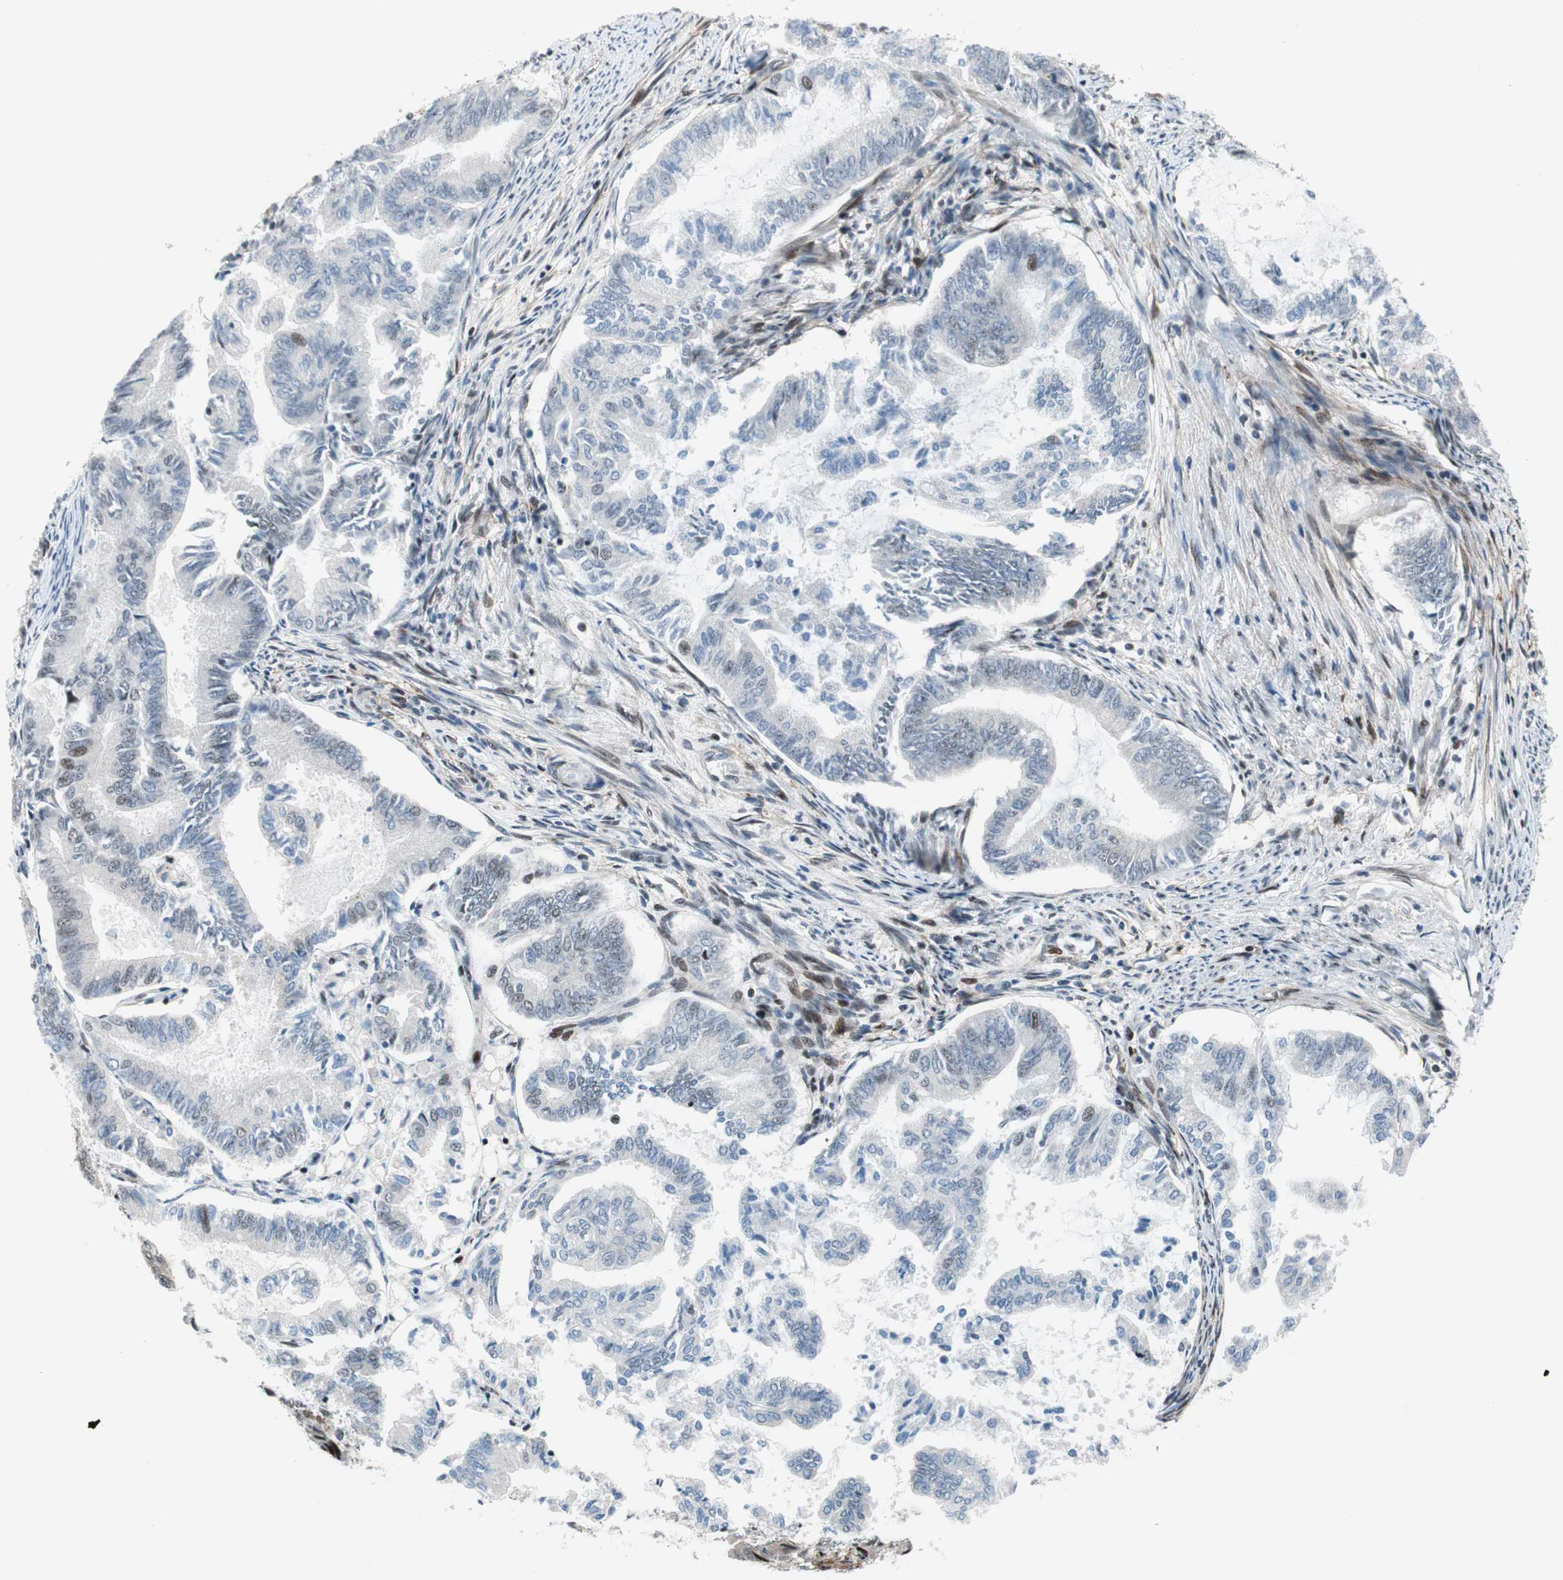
{"staining": {"intensity": "moderate", "quantity": "<25%", "location": "nuclear"}, "tissue": "endometrial cancer", "cell_type": "Tumor cells", "image_type": "cancer", "snomed": [{"axis": "morphology", "description": "Adenocarcinoma, NOS"}, {"axis": "topography", "description": "Endometrium"}], "caption": "This image shows immunohistochemistry (IHC) staining of endometrial adenocarcinoma, with low moderate nuclear positivity in approximately <25% of tumor cells.", "gene": "FBXO44", "patient": {"sex": "female", "age": 86}}